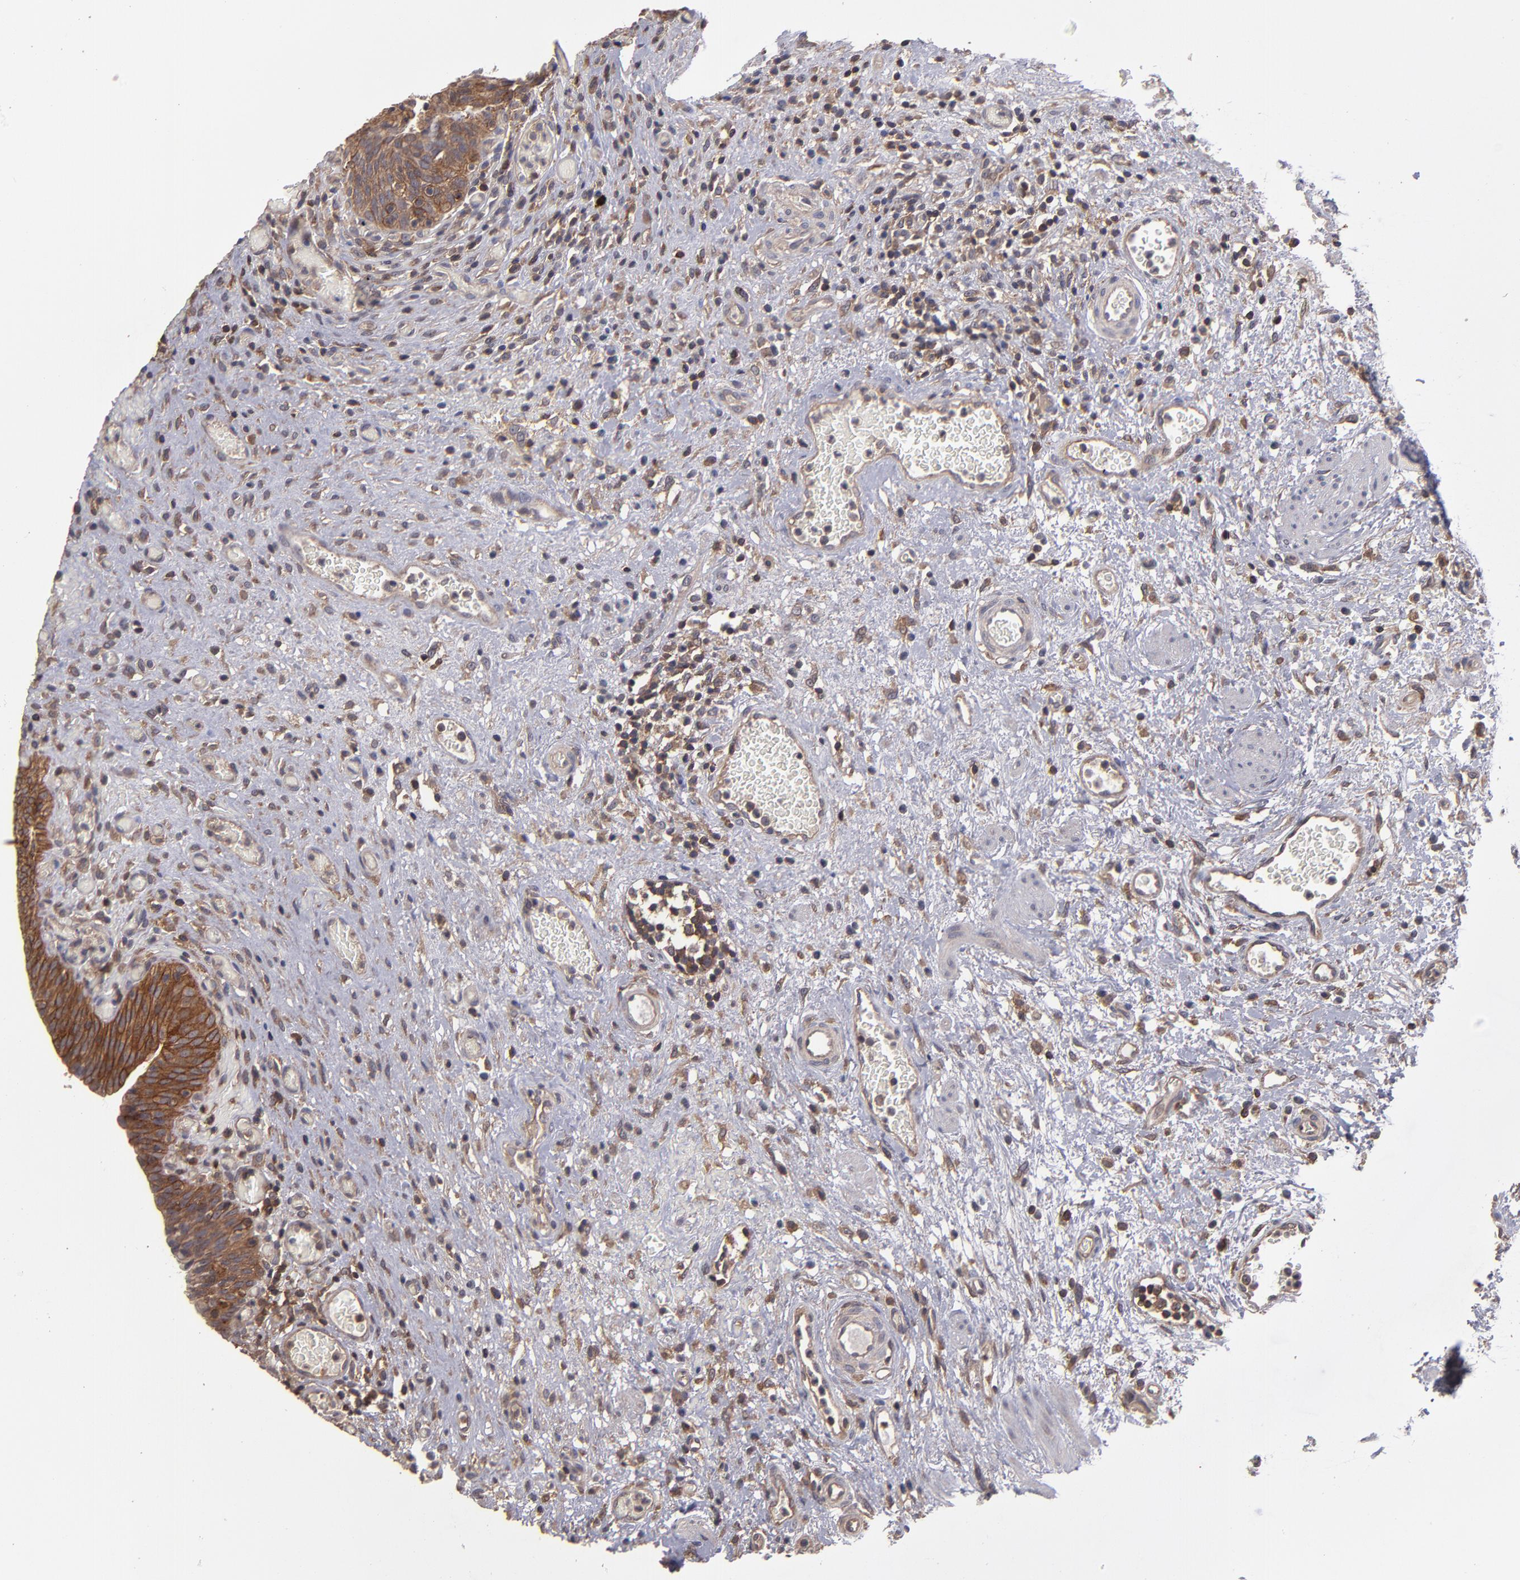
{"staining": {"intensity": "strong", "quantity": ">75%", "location": "cytoplasmic/membranous"}, "tissue": "urinary bladder", "cell_type": "Urothelial cells", "image_type": "normal", "snomed": [{"axis": "morphology", "description": "Normal tissue, NOS"}, {"axis": "morphology", "description": "Urothelial carcinoma, High grade"}, {"axis": "topography", "description": "Urinary bladder"}], "caption": "Normal urinary bladder was stained to show a protein in brown. There is high levels of strong cytoplasmic/membranous staining in about >75% of urothelial cells.", "gene": "NF2", "patient": {"sex": "male", "age": 51}}